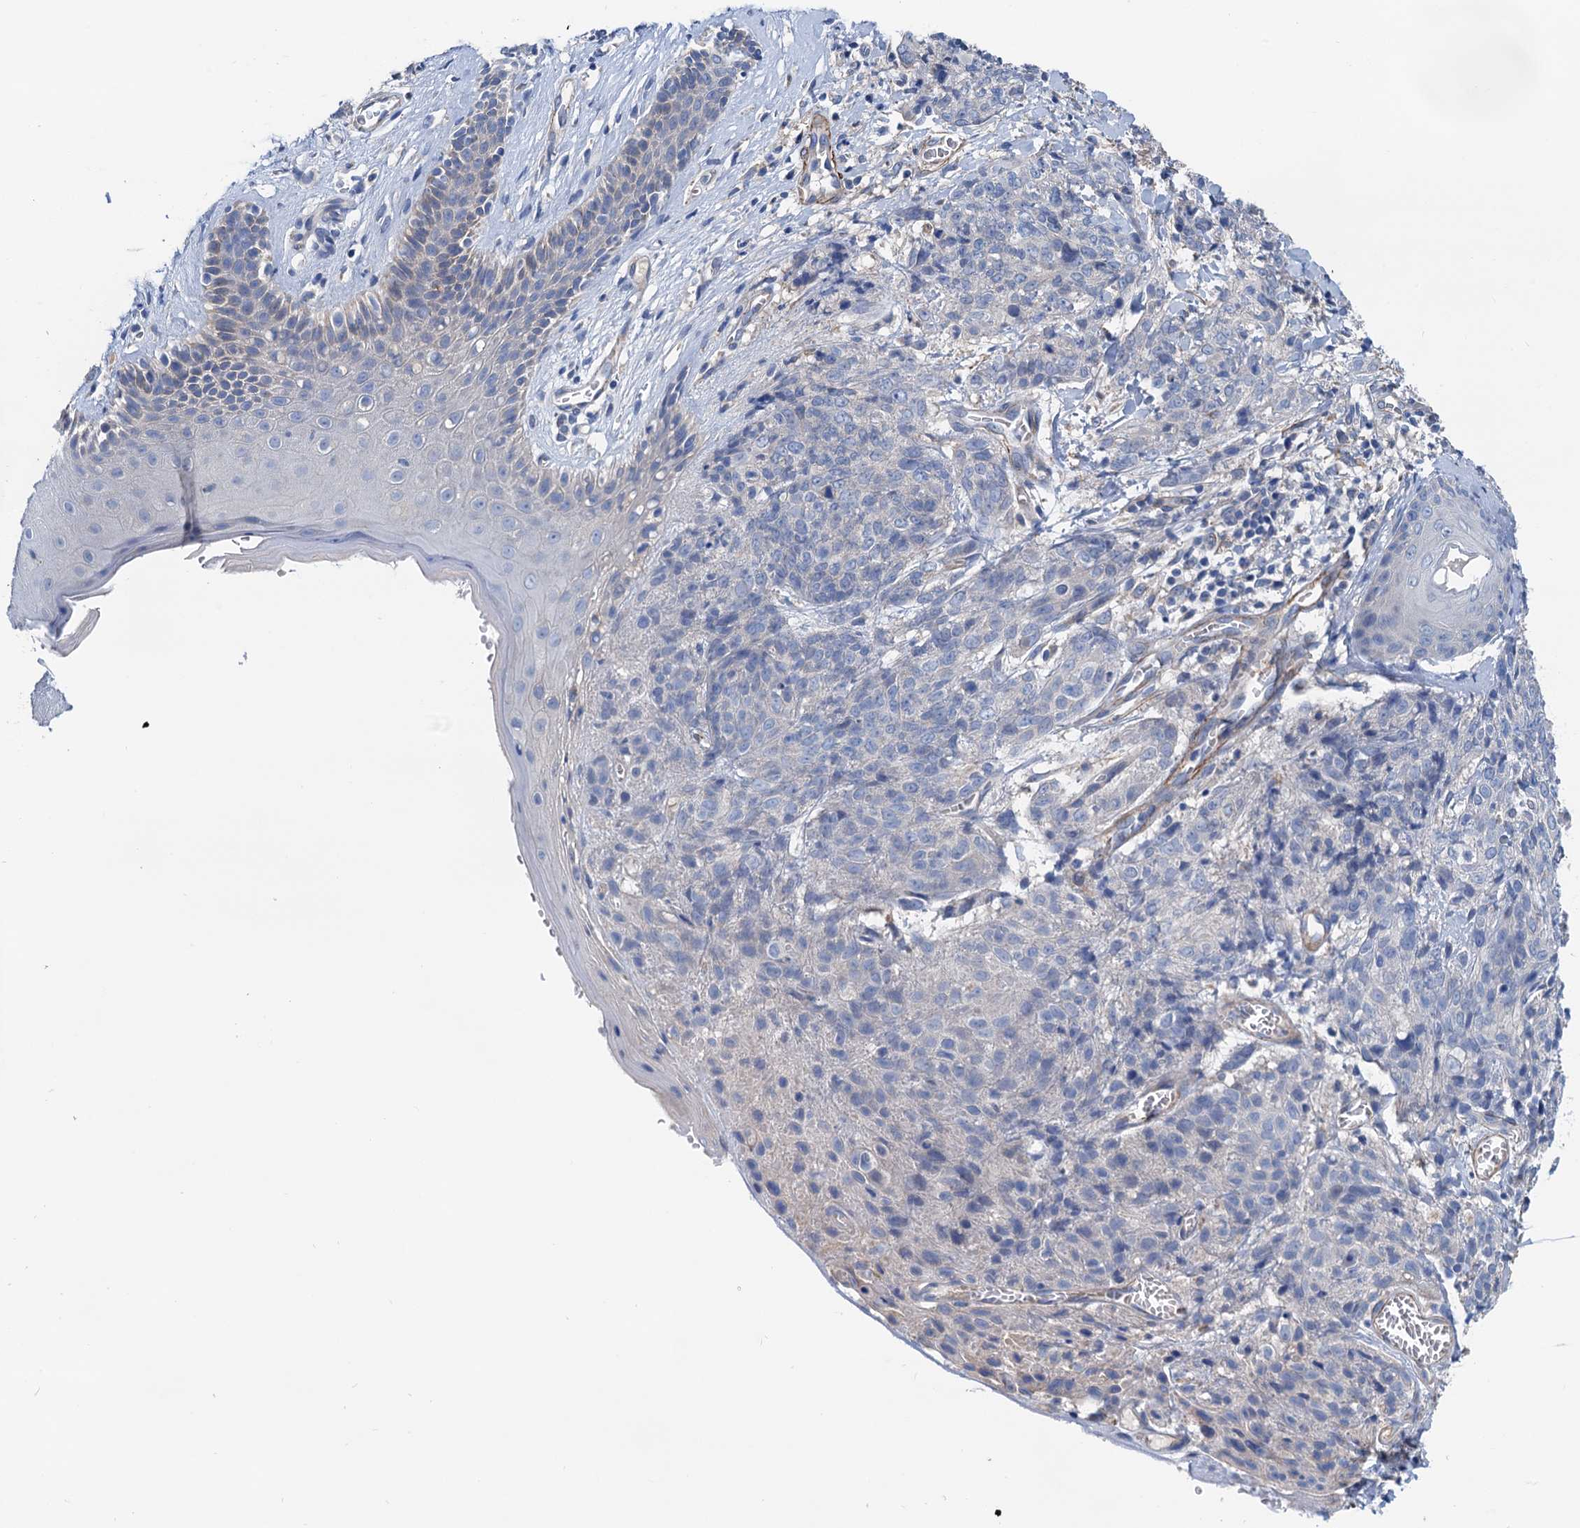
{"staining": {"intensity": "negative", "quantity": "none", "location": "none"}, "tissue": "skin cancer", "cell_type": "Tumor cells", "image_type": "cancer", "snomed": [{"axis": "morphology", "description": "Squamous cell carcinoma, NOS"}, {"axis": "topography", "description": "Skin"}, {"axis": "topography", "description": "Vulva"}], "caption": "There is no significant staining in tumor cells of skin cancer (squamous cell carcinoma).", "gene": "CSTPP1", "patient": {"sex": "female", "age": 85}}